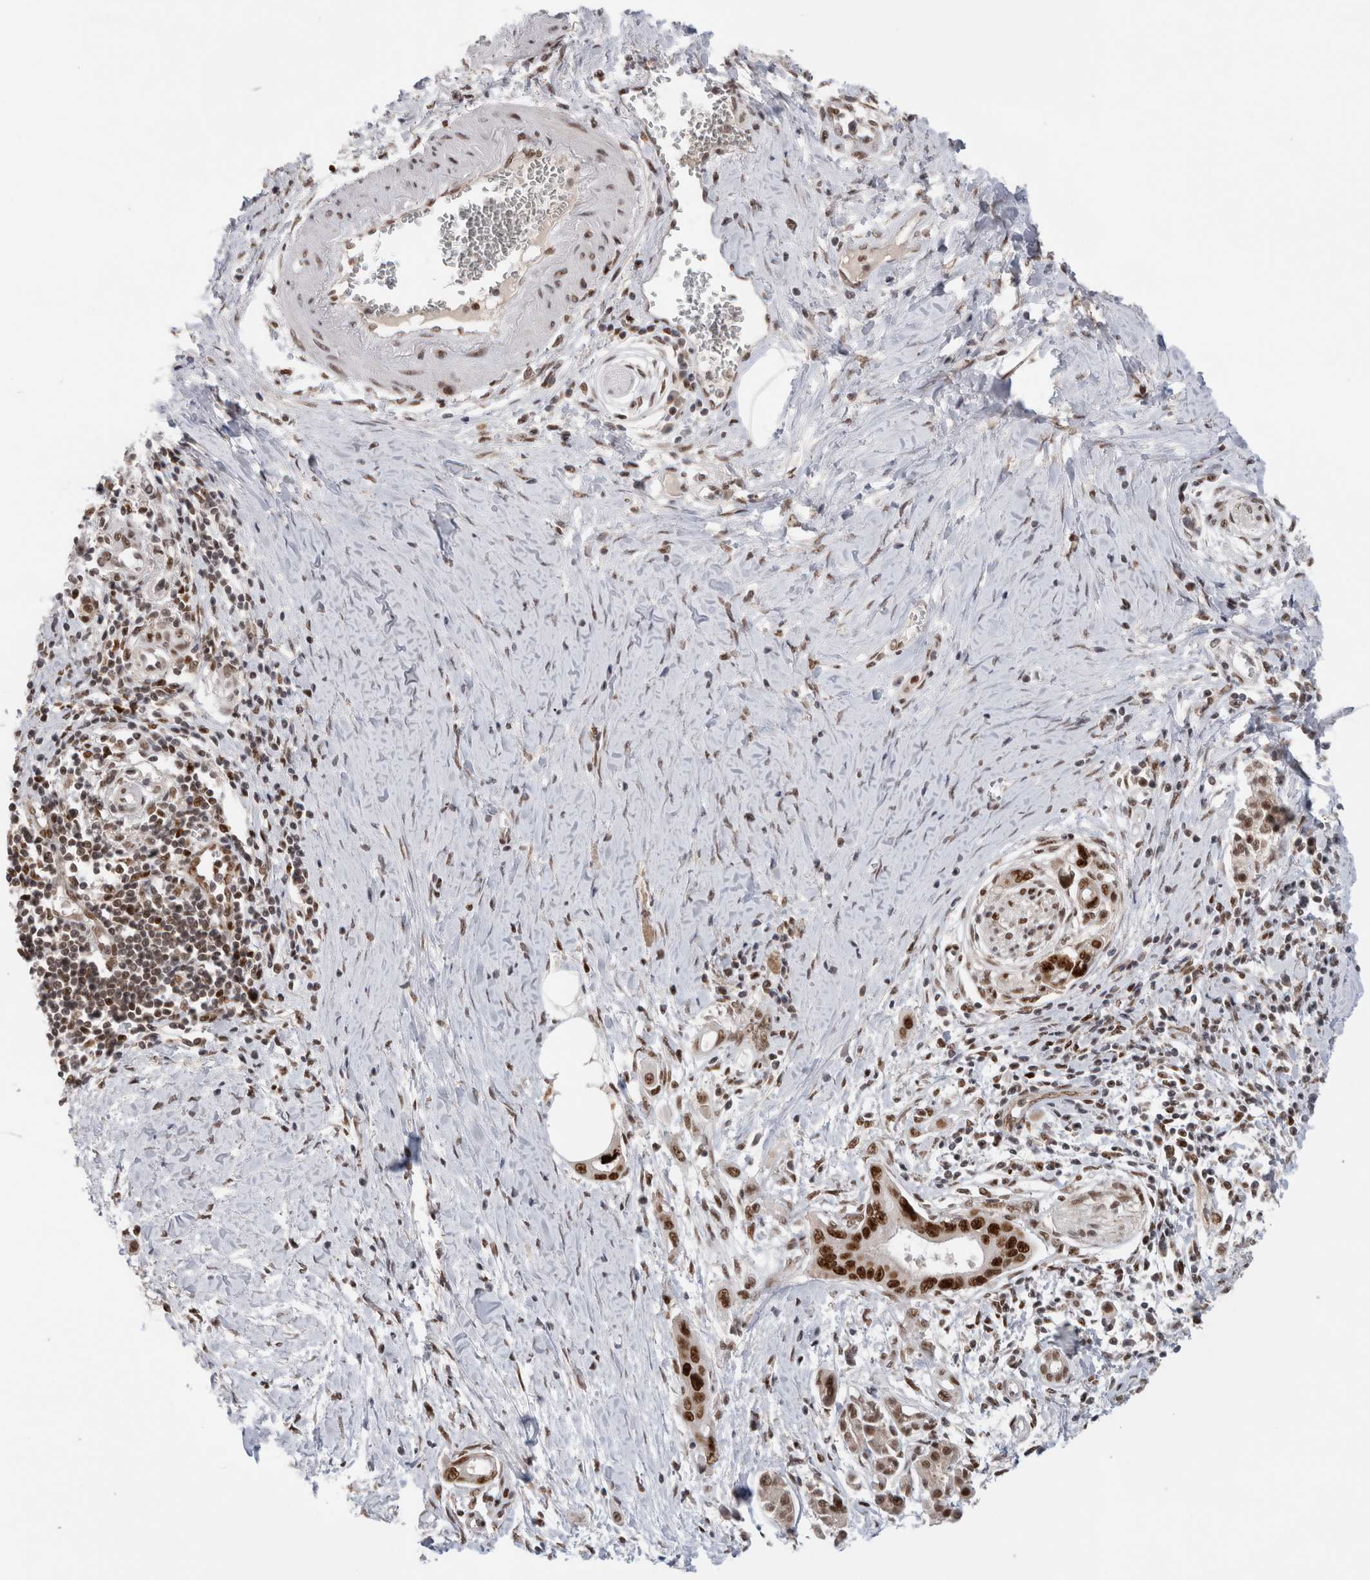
{"staining": {"intensity": "strong", "quantity": ">75%", "location": "nuclear"}, "tissue": "pancreatic cancer", "cell_type": "Tumor cells", "image_type": "cancer", "snomed": [{"axis": "morphology", "description": "Adenocarcinoma, NOS"}, {"axis": "topography", "description": "Pancreas"}], "caption": "High-magnification brightfield microscopy of pancreatic adenocarcinoma stained with DAB (3,3'-diaminobenzidine) (brown) and counterstained with hematoxylin (blue). tumor cells exhibit strong nuclear expression is appreciated in about>75% of cells. The protein of interest is stained brown, and the nuclei are stained in blue (DAB (3,3'-diaminobenzidine) IHC with brightfield microscopy, high magnification).", "gene": "ZNF521", "patient": {"sex": "male", "age": 59}}